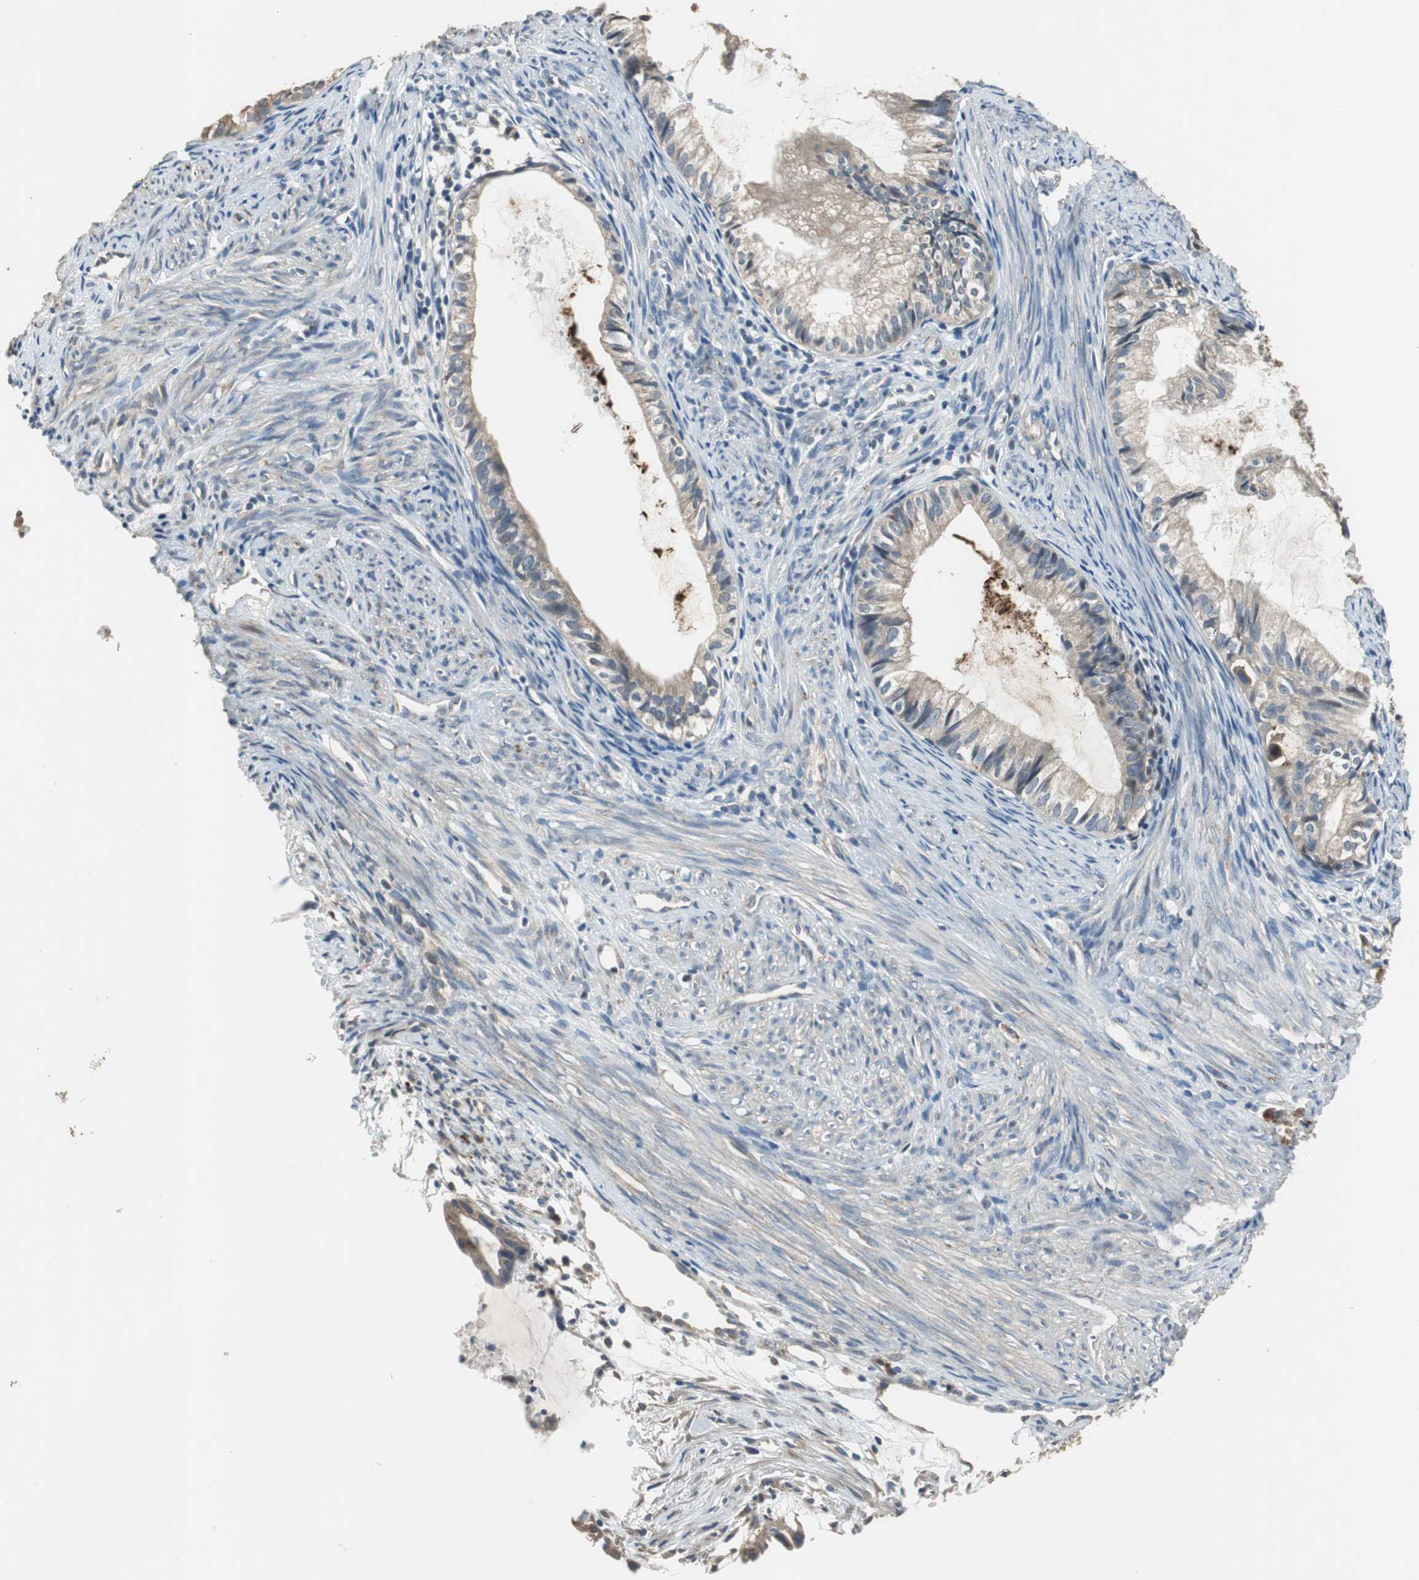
{"staining": {"intensity": "moderate", "quantity": "25%-75%", "location": "cytoplasmic/membranous"}, "tissue": "cervical cancer", "cell_type": "Tumor cells", "image_type": "cancer", "snomed": [{"axis": "morphology", "description": "Normal tissue, NOS"}, {"axis": "morphology", "description": "Adenocarcinoma, NOS"}, {"axis": "topography", "description": "Cervix"}, {"axis": "topography", "description": "Endometrium"}], "caption": "Protein staining by immunohistochemistry (IHC) shows moderate cytoplasmic/membranous positivity in approximately 25%-75% of tumor cells in cervical adenocarcinoma.", "gene": "PI4KB", "patient": {"sex": "female", "age": 86}}